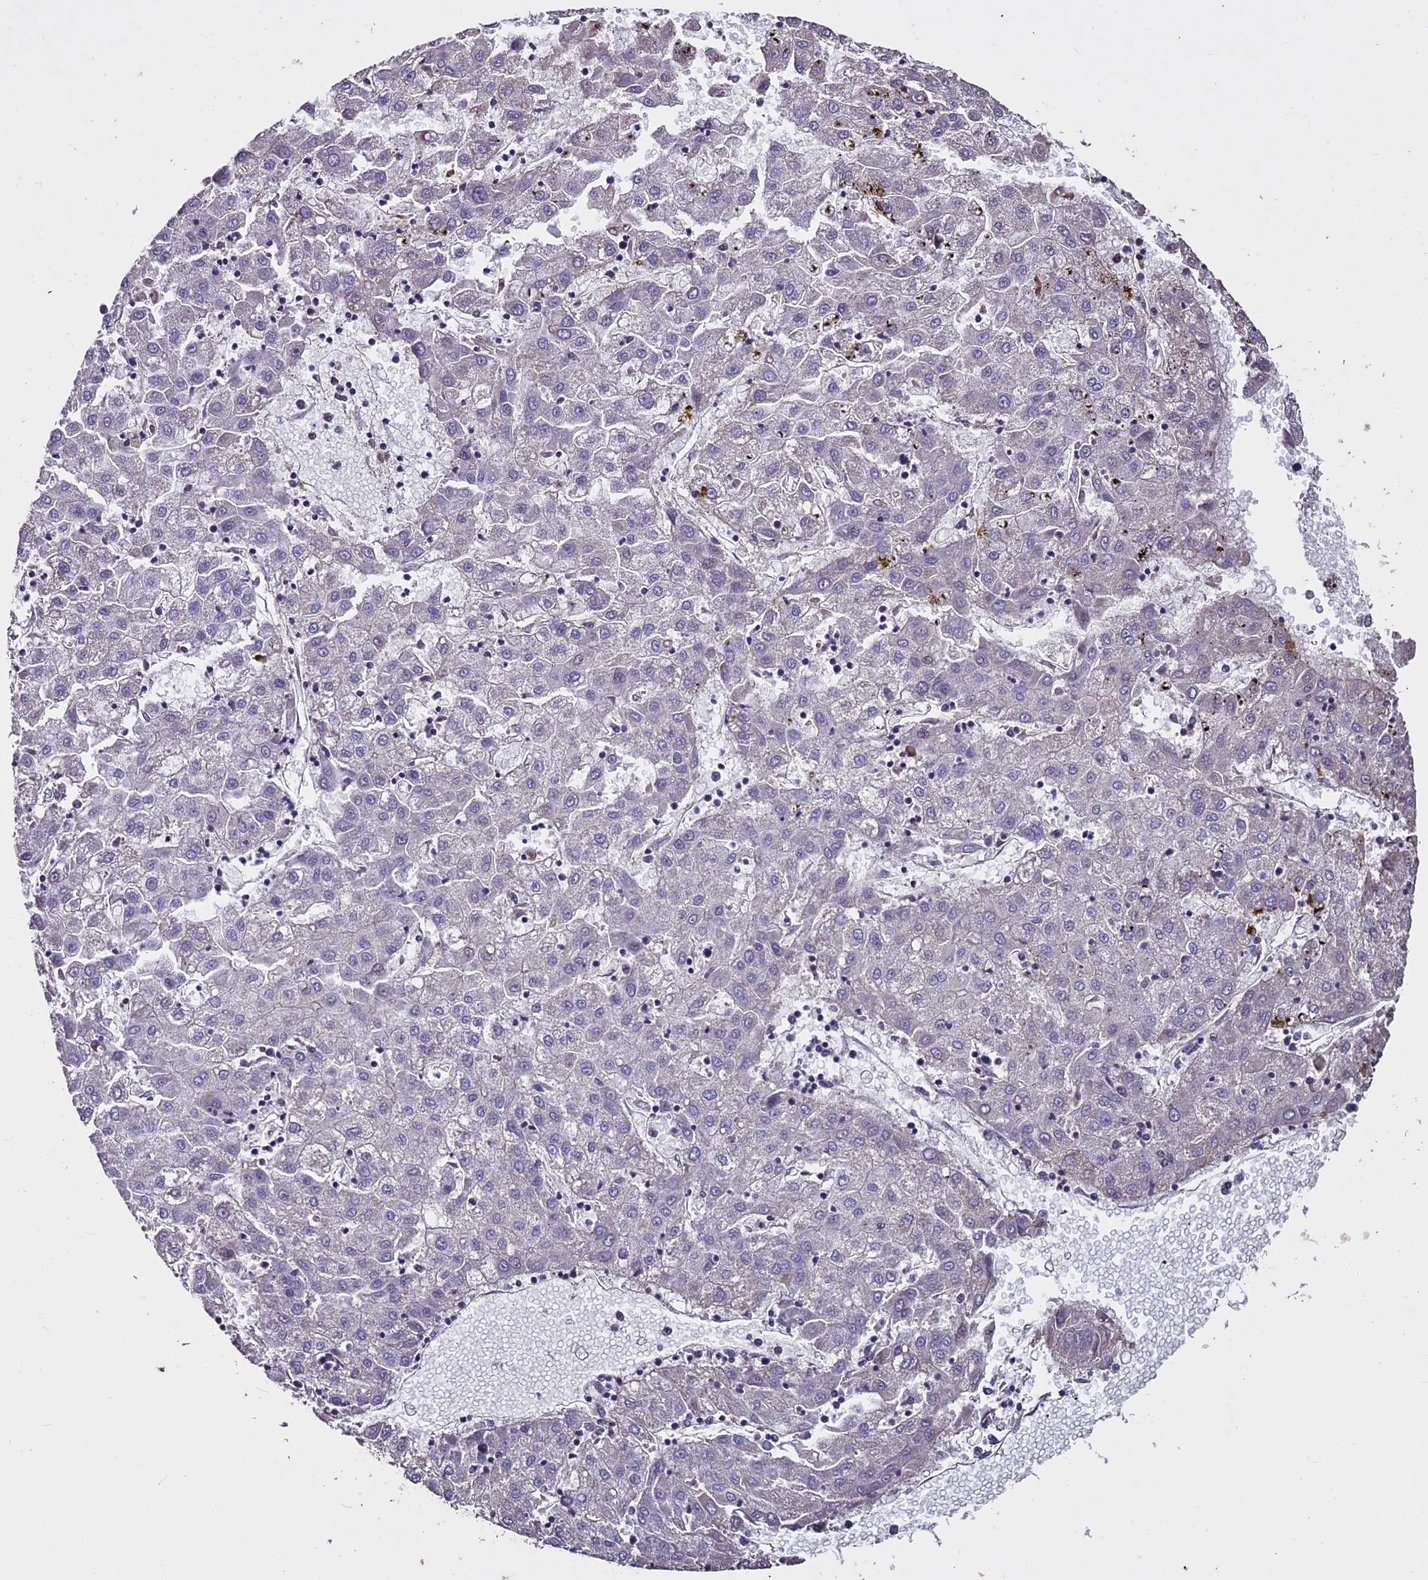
{"staining": {"intensity": "negative", "quantity": "none", "location": "none"}, "tissue": "liver cancer", "cell_type": "Tumor cells", "image_type": "cancer", "snomed": [{"axis": "morphology", "description": "Carcinoma, Hepatocellular, NOS"}, {"axis": "topography", "description": "Liver"}], "caption": "High power microscopy micrograph of an IHC image of liver cancer (hepatocellular carcinoma), revealing no significant positivity in tumor cells.", "gene": "USB1", "patient": {"sex": "male", "age": 72}}